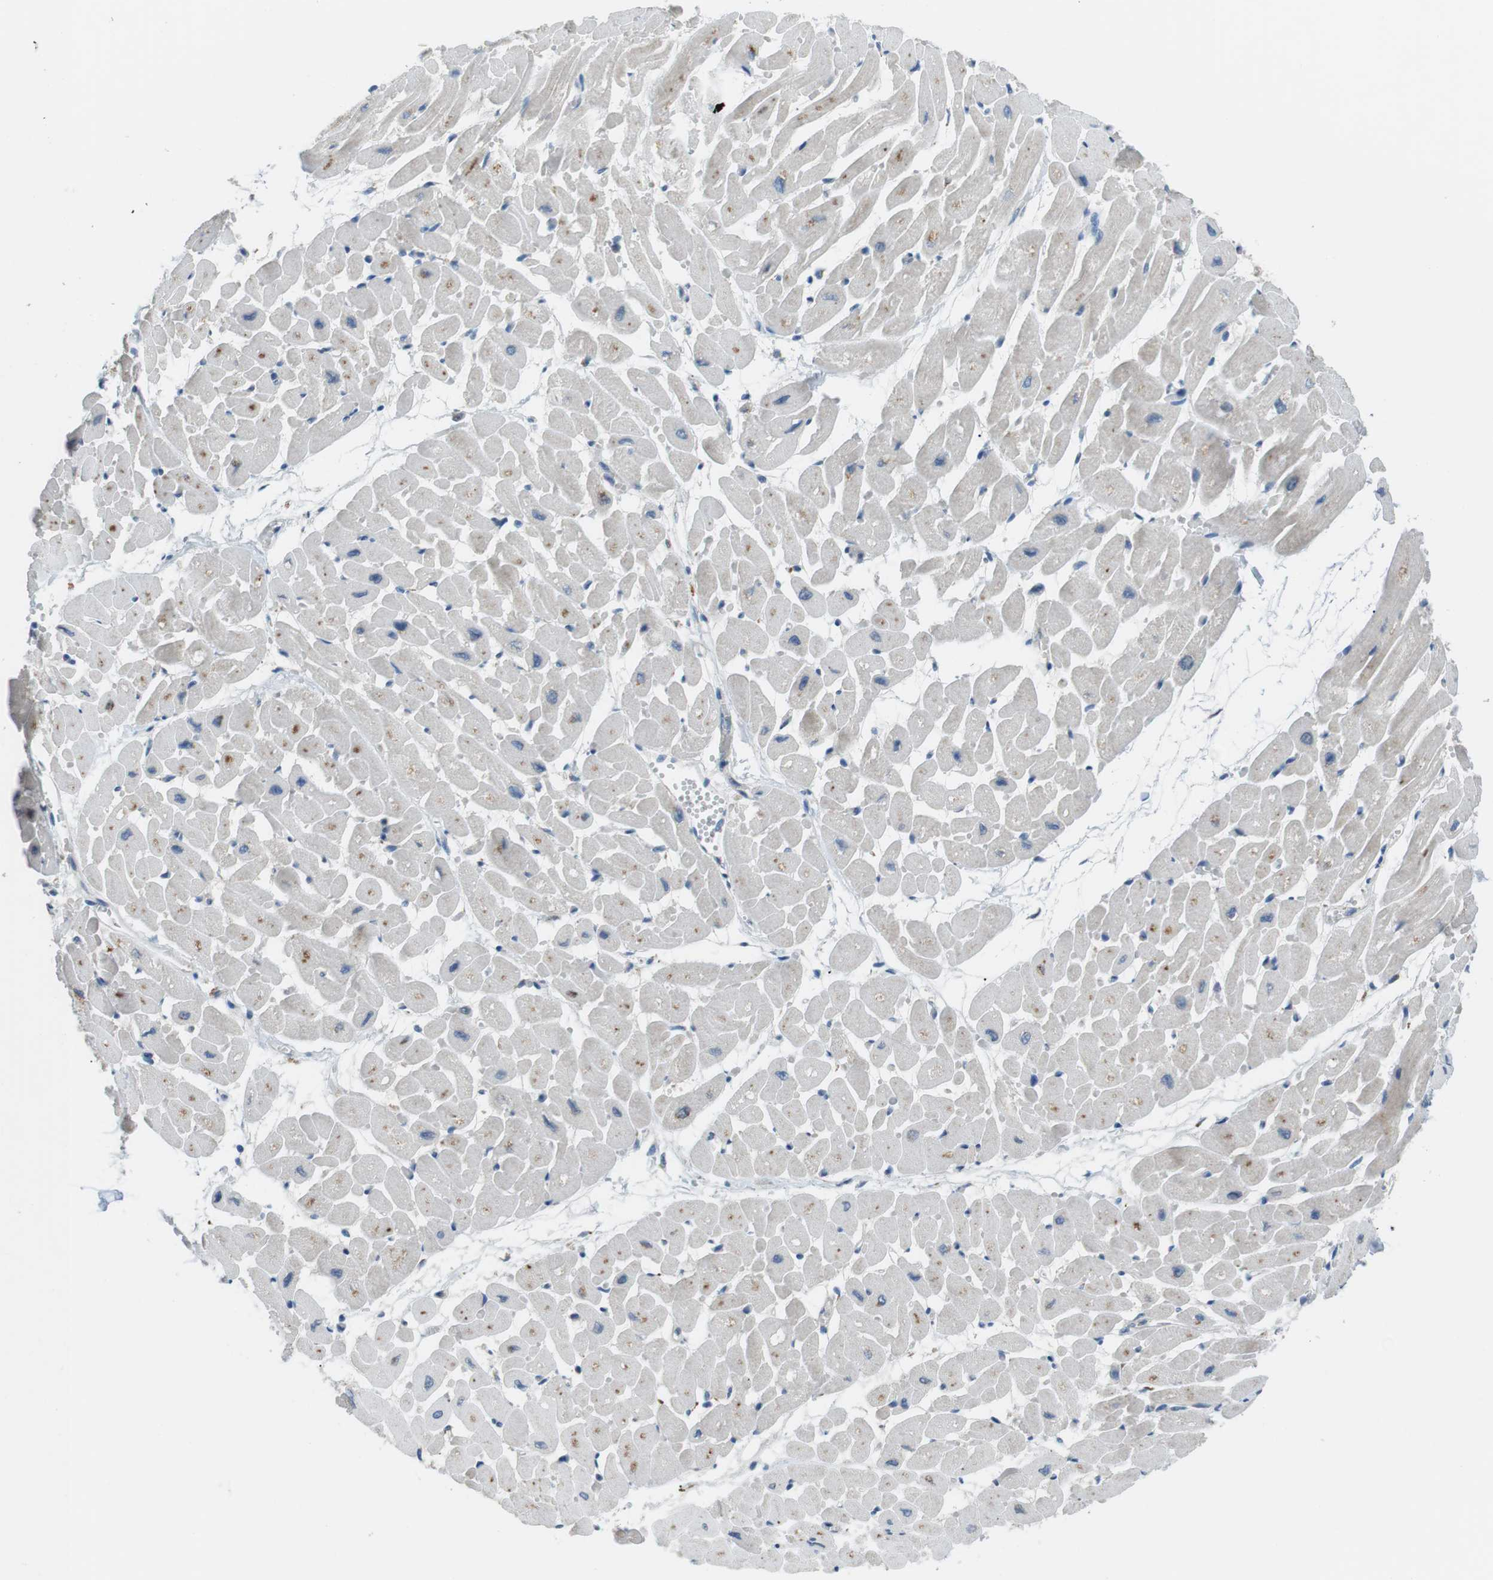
{"staining": {"intensity": "moderate", "quantity": "25%-75%", "location": "cytoplasmic/membranous"}, "tissue": "heart muscle", "cell_type": "Cardiomyocytes", "image_type": "normal", "snomed": [{"axis": "morphology", "description": "Normal tissue, NOS"}, {"axis": "topography", "description": "Heart"}], "caption": "Immunohistochemical staining of benign heart muscle reveals 25%-75% levels of moderate cytoplasmic/membranous protein expression in approximately 25%-75% of cardiomyocytes.", "gene": "BACE1", "patient": {"sex": "male", "age": 45}}